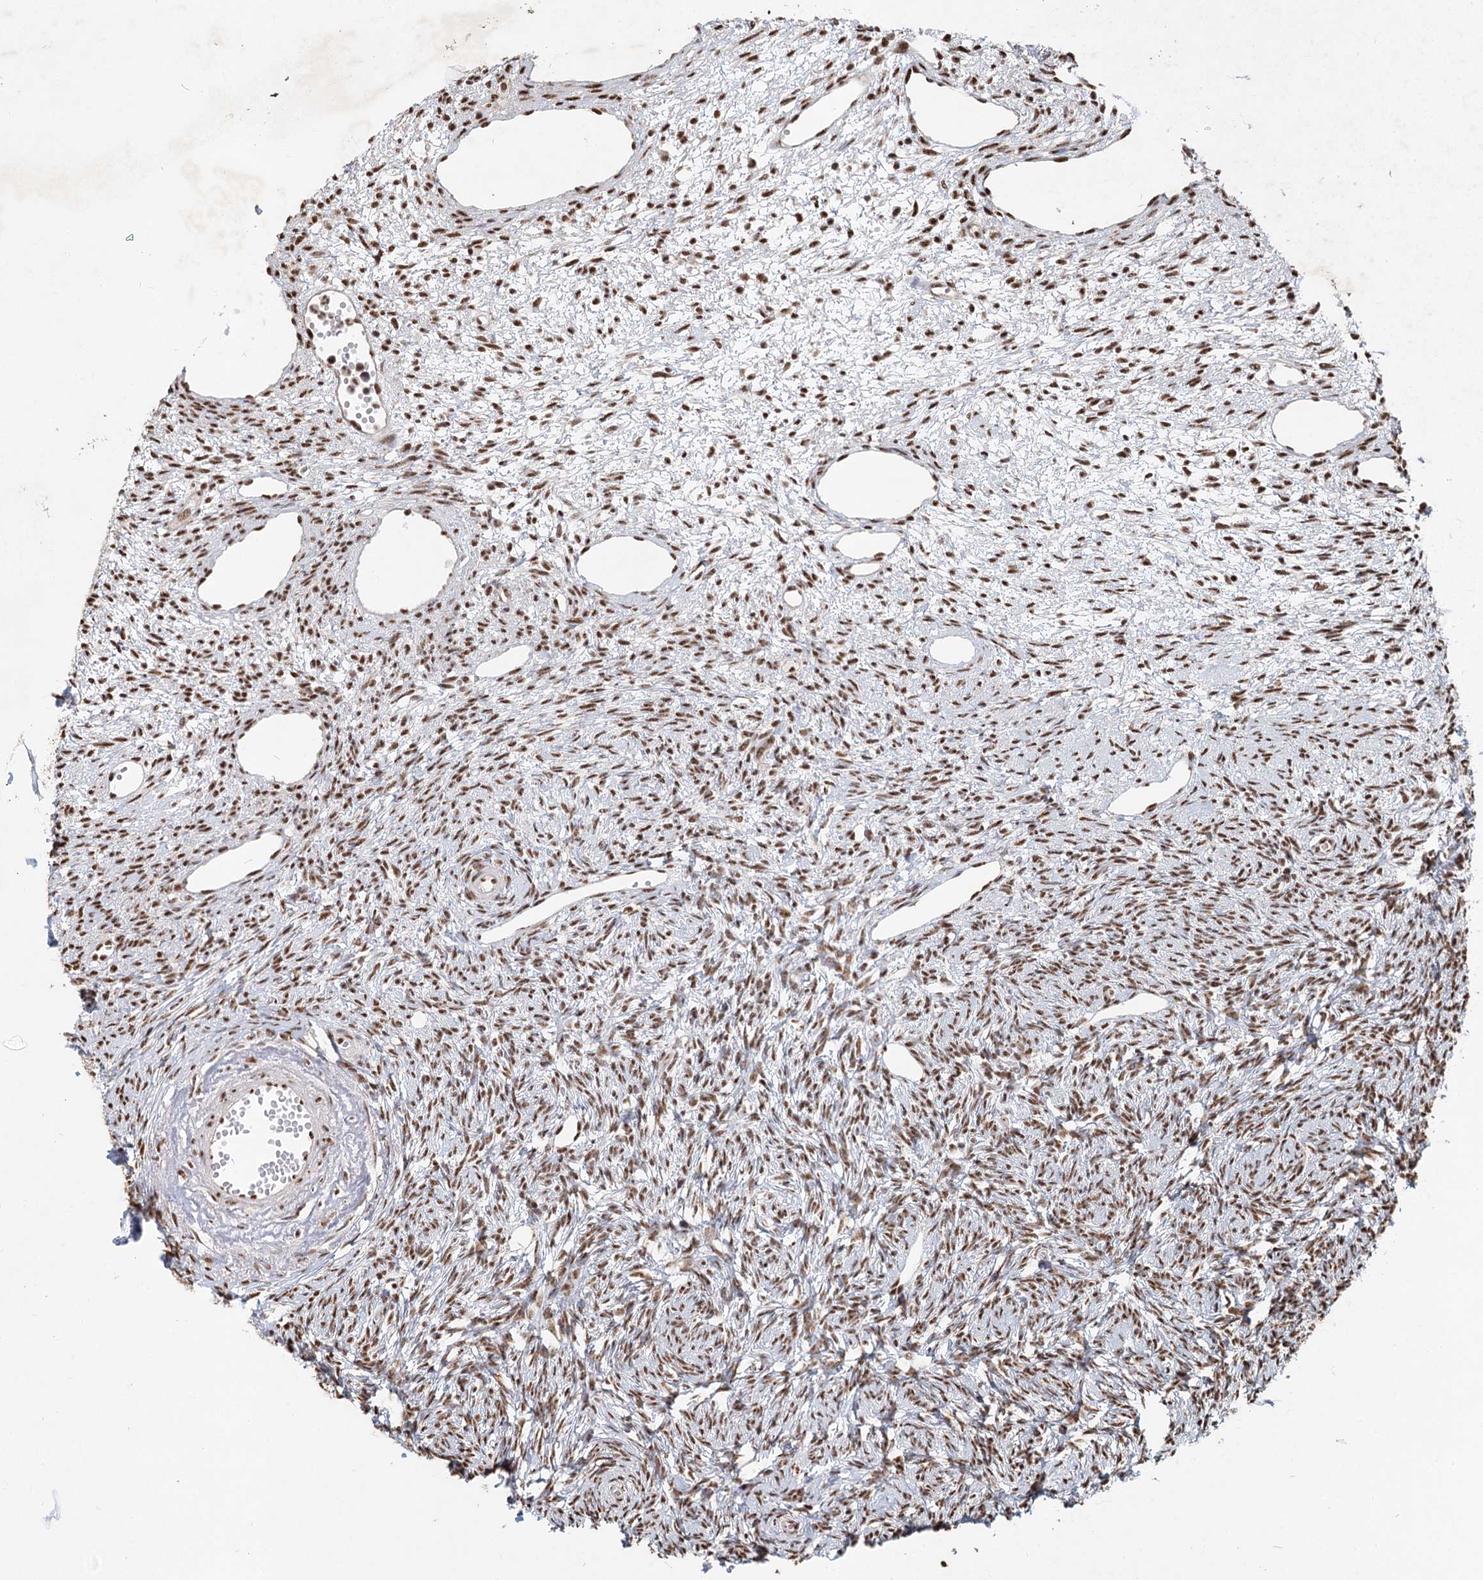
{"staining": {"intensity": "moderate", "quantity": "25%-75%", "location": "nuclear"}, "tissue": "ovary", "cell_type": "Ovarian stroma cells", "image_type": "normal", "snomed": [{"axis": "morphology", "description": "Normal tissue, NOS"}, {"axis": "topography", "description": "Ovary"}], "caption": "Protein analysis of normal ovary exhibits moderate nuclear staining in about 25%-75% of ovarian stroma cells.", "gene": "GPALPP1", "patient": {"sex": "female", "age": 51}}